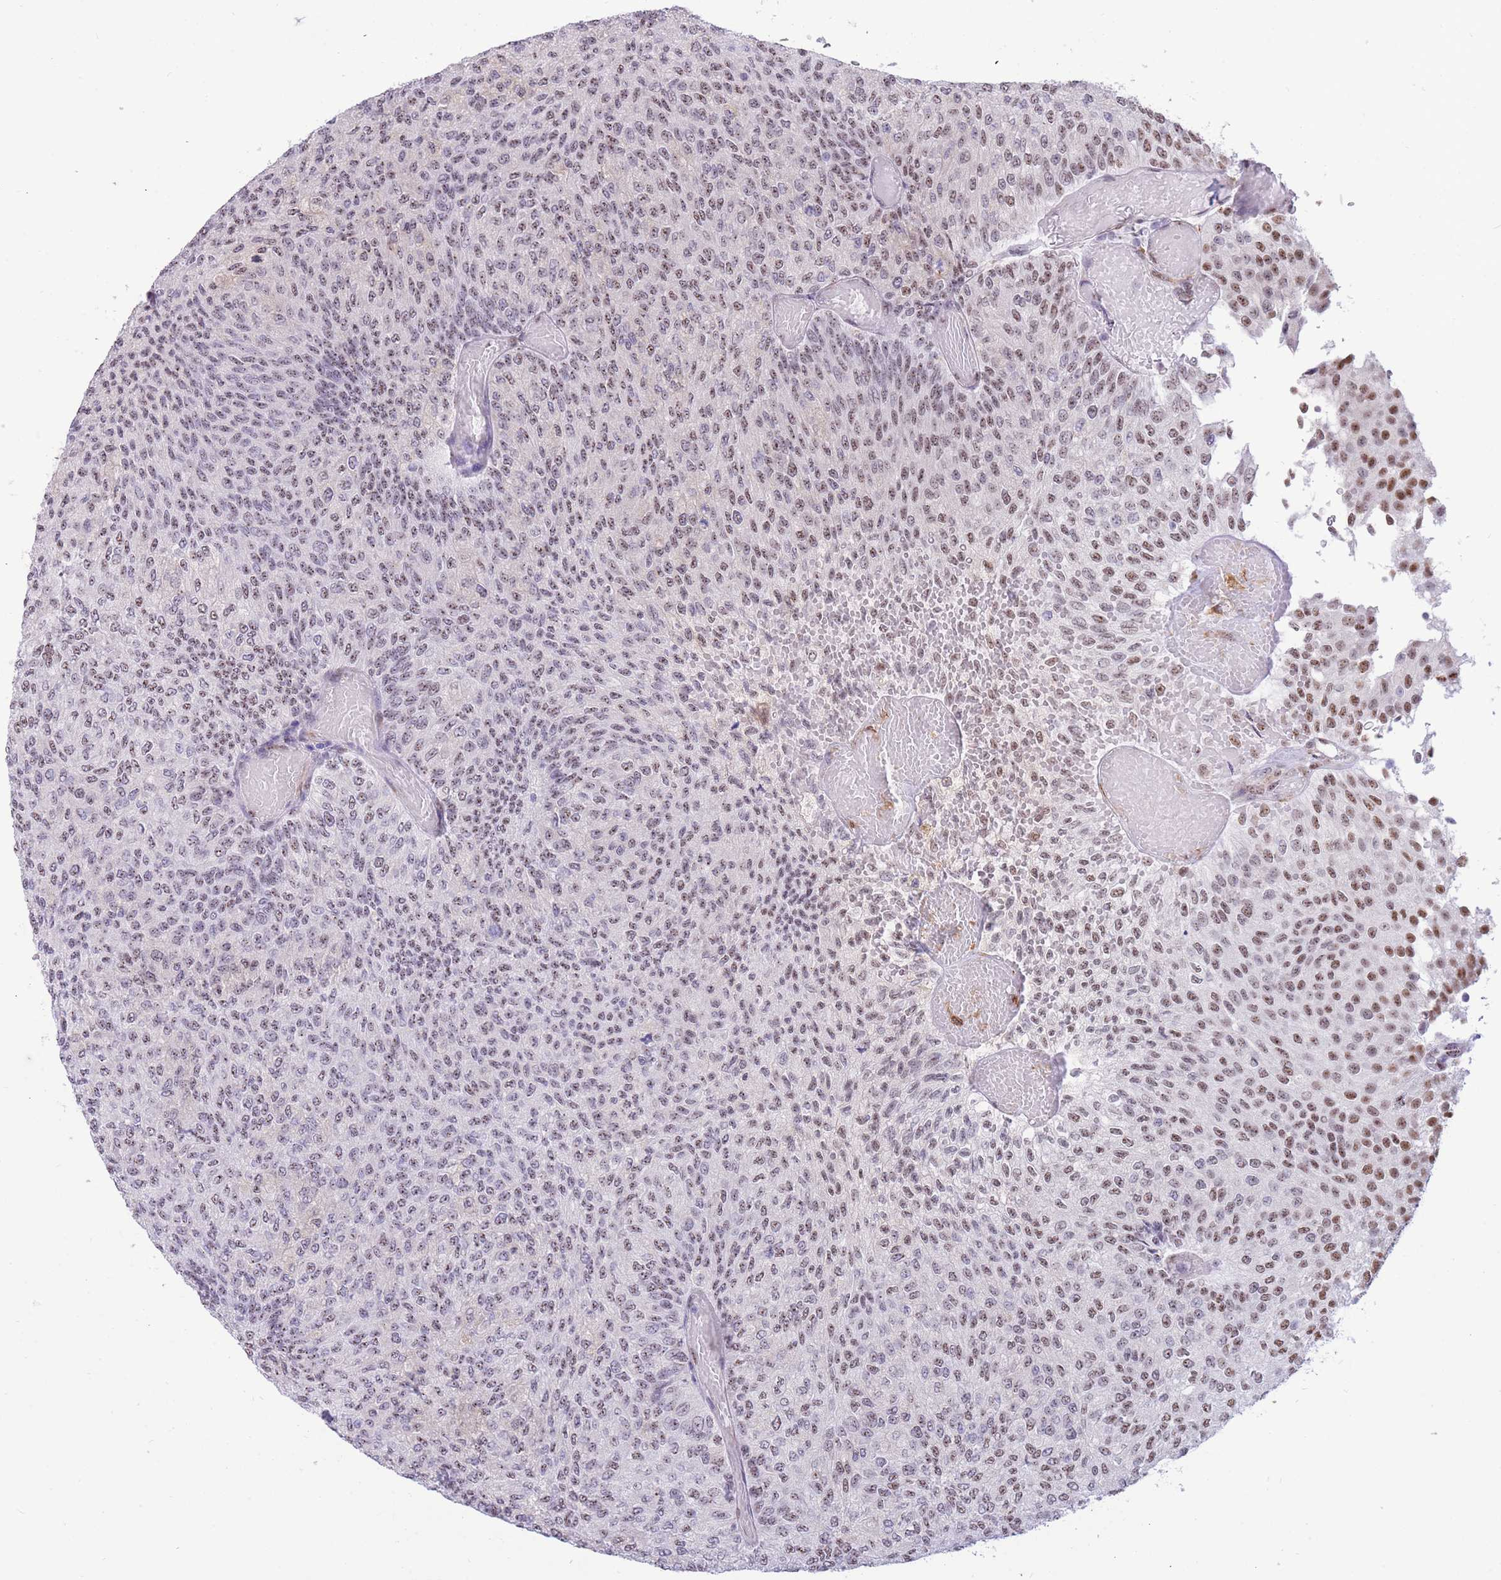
{"staining": {"intensity": "weak", "quantity": "25%-75%", "location": "nuclear"}, "tissue": "urothelial cancer", "cell_type": "Tumor cells", "image_type": "cancer", "snomed": [{"axis": "morphology", "description": "Urothelial carcinoma, Low grade"}, {"axis": "topography", "description": "Urinary bladder"}], "caption": "Urothelial carcinoma (low-grade) stained for a protein (brown) exhibits weak nuclear positive expression in about 25%-75% of tumor cells.", "gene": "FAM153A", "patient": {"sex": "male", "age": 78}}